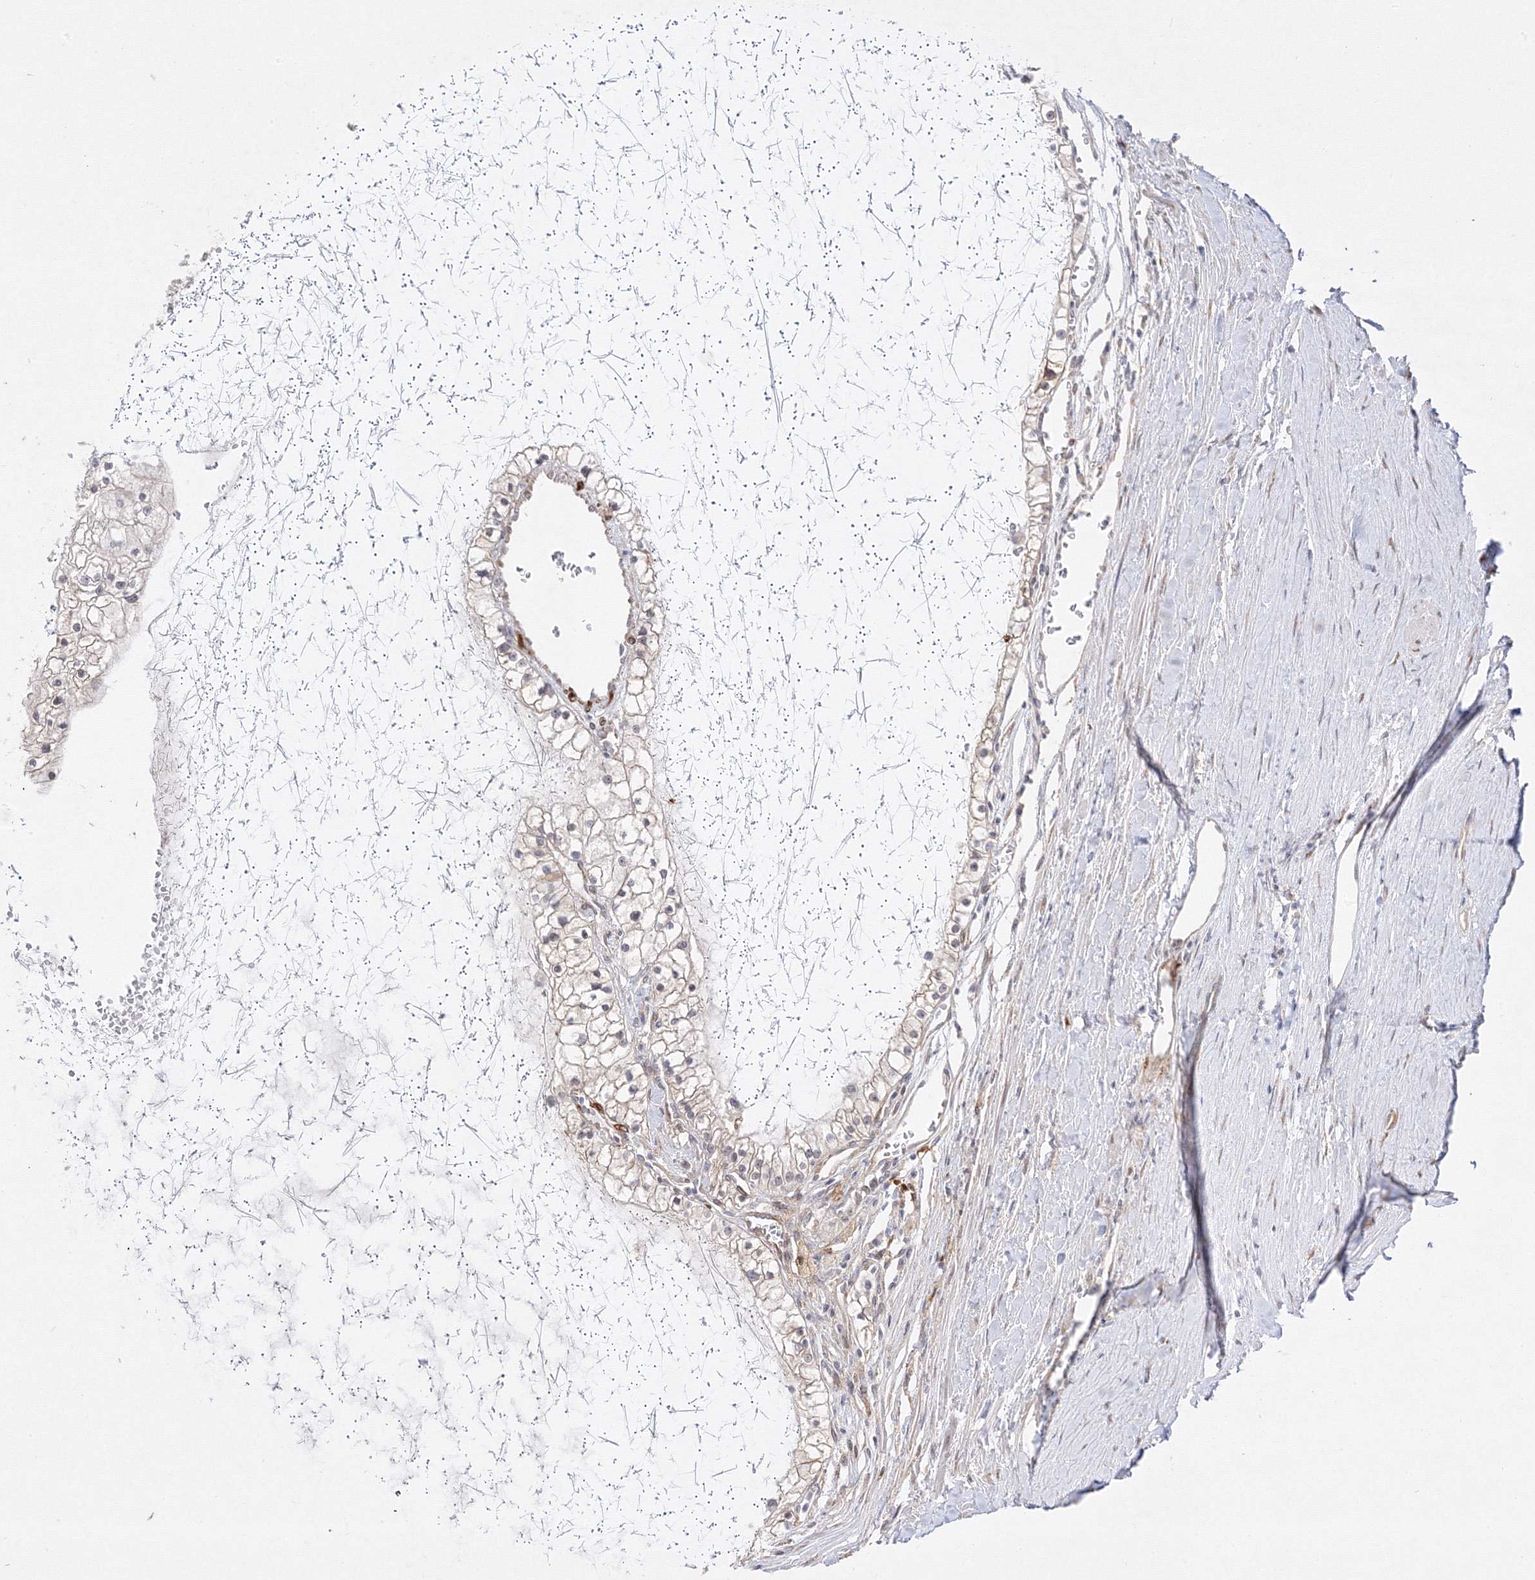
{"staining": {"intensity": "negative", "quantity": "none", "location": "none"}, "tissue": "renal cancer", "cell_type": "Tumor cells", "image_type": "cancer", "snomed": [{"axis": "morphology", "description": "Normal tissue, NOS"}, {"axis": "morphology", "description": "Adenocarcinoma, NOS"}, {"axis": "topography", "description": "Kidney"}], "caption": "High magnification brightfield microscopy of renal cancer stained with DAB (brown) and counterstained with hematoxylin (blue): tumor cells show no significant positivity.", "gene": "C2CD2", "patient": {"sex": "male", "age": 68}}